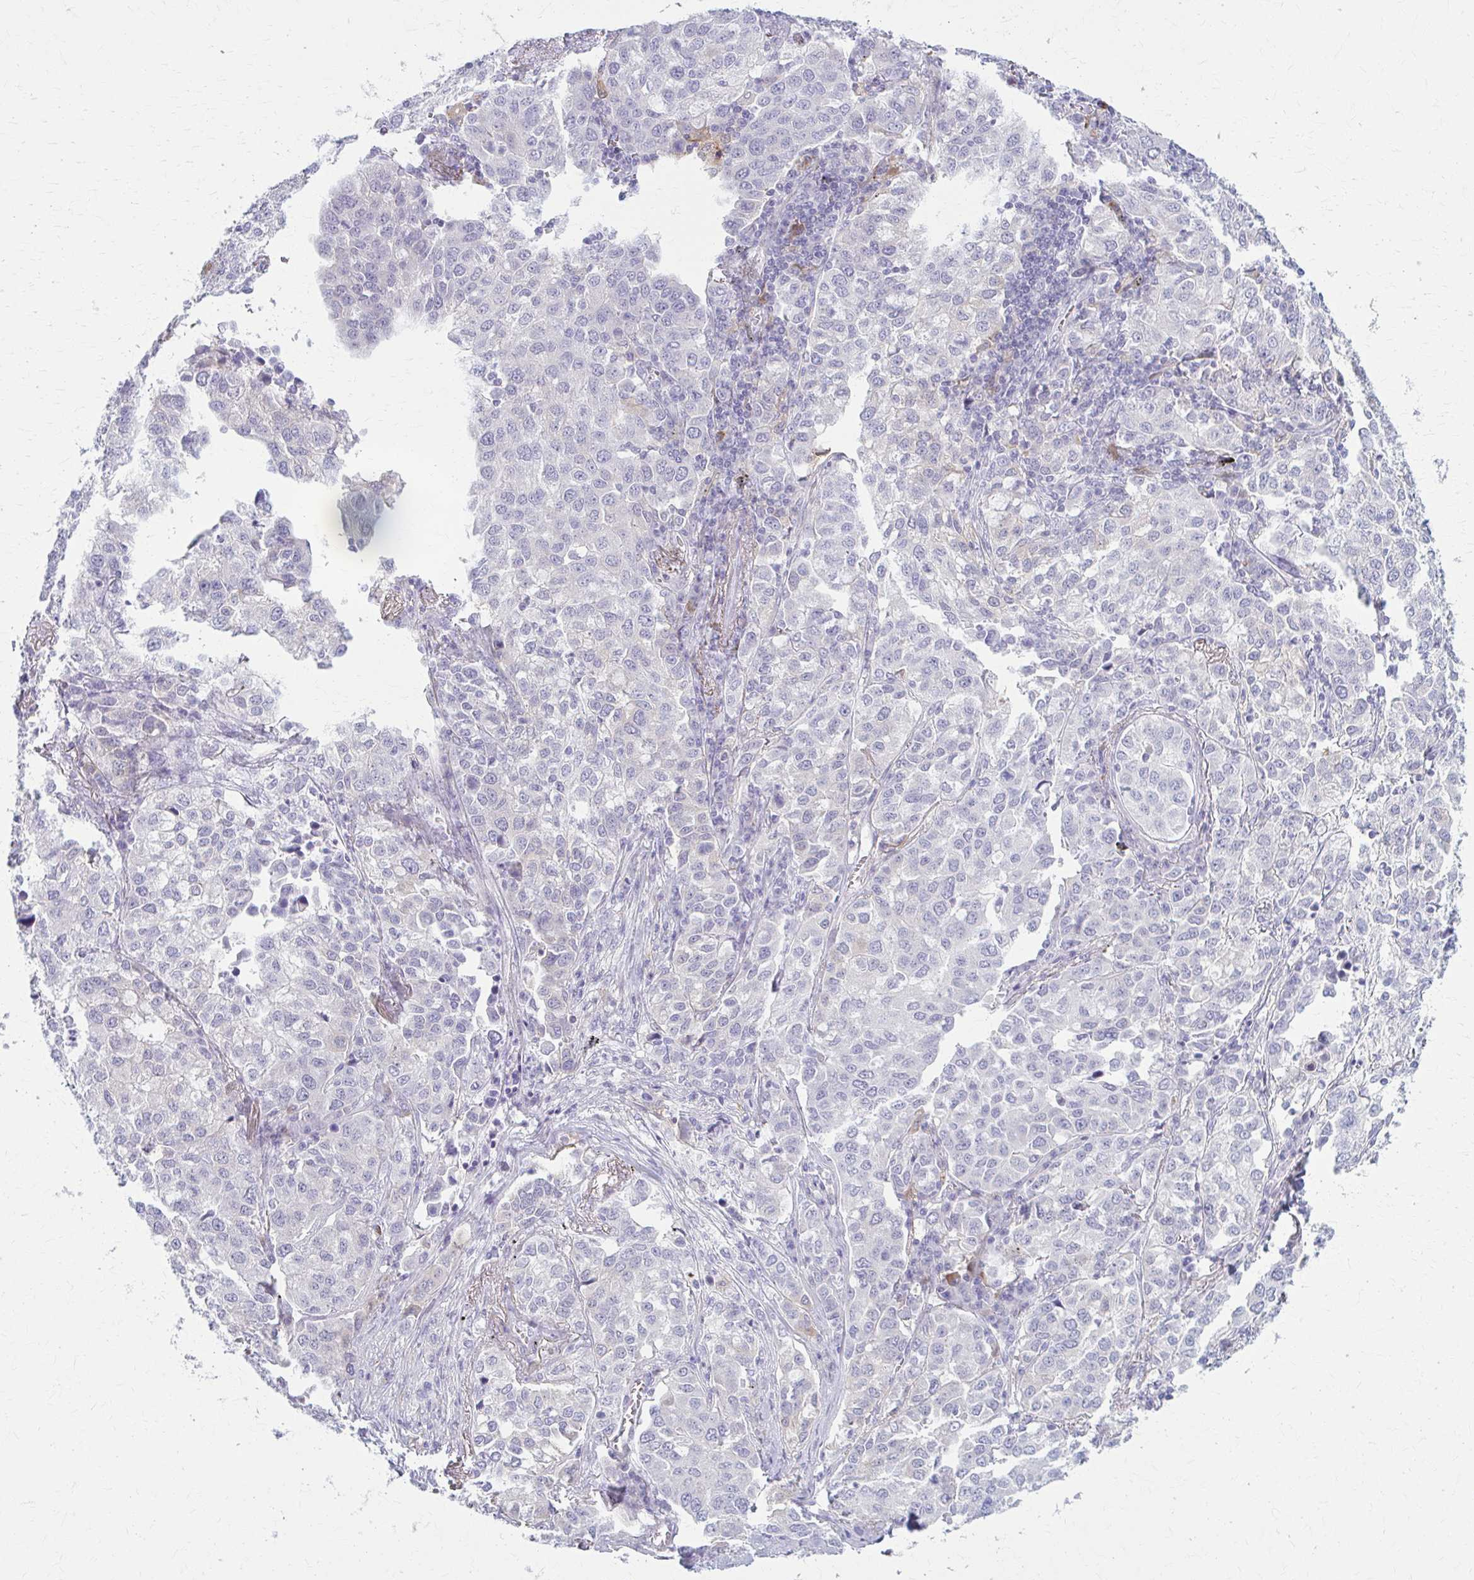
{"staining": {"intensity": "negative", "quantity": "none", "location": "none"}, "tissue": "lung cancer", "cell_type": "Tumor cells", "image_type": "cancer", "snomed": [{"axis": "morphology", "description": "Adenocarcinoma, NOS"}, {"axis": "morphology", "description": "Adenocarcinoma, metastatic, NOS"}, {"axis": "topography", "description": "Lymph node"}, {"axis": "topography", "description": "Lung"}], "caption": "There is no significant expression in tumor cells of metastatic adenocarcinoma (lung).", "gene": "LDLRAP1", "patient": {"sex": "female", "age": 65}}